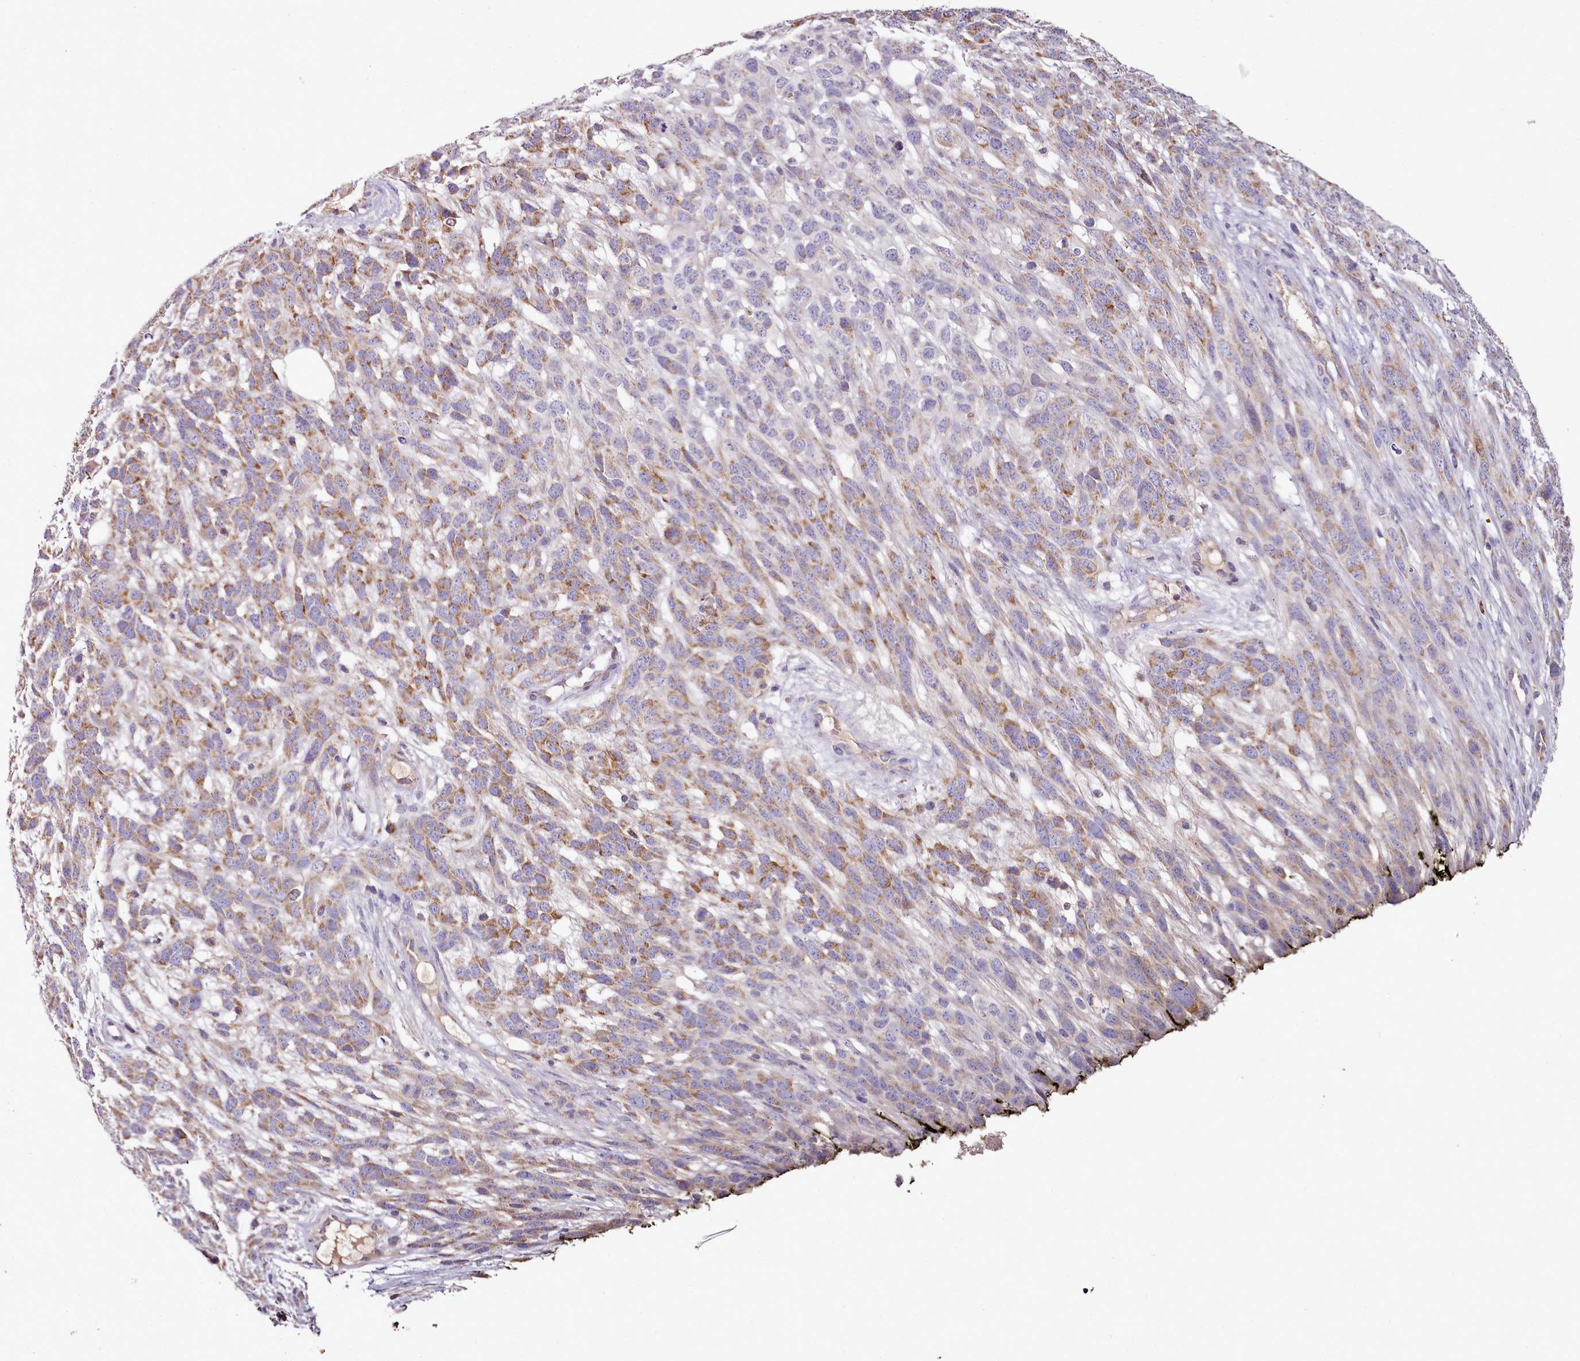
{"staining": {"intensity": "moderate", "quantity": "25%-75%", "location": "cytoplasmic/membranous"}, "tissue": "melanoma", "cell_type": "Tumor cells", "image_type": "cancer", "snomed": [{"axis": "morphology", "description": "Normal morphology"}, {"axis": "morphology", "description": "Malignant melanoma, NOS"}, {"axis": "topography", "description": "Skin"}], "caption": "This histopathology image reveals malignant melanoma stained with immunohistochemistry to label a protein in brown. The cytoplasmic/membranous of tumor cells show moderate positivity for the protein. Nuclei are counter-stained blue.", "gene": "ACSS1", "patient": {"sex": "female", "age": 72}}